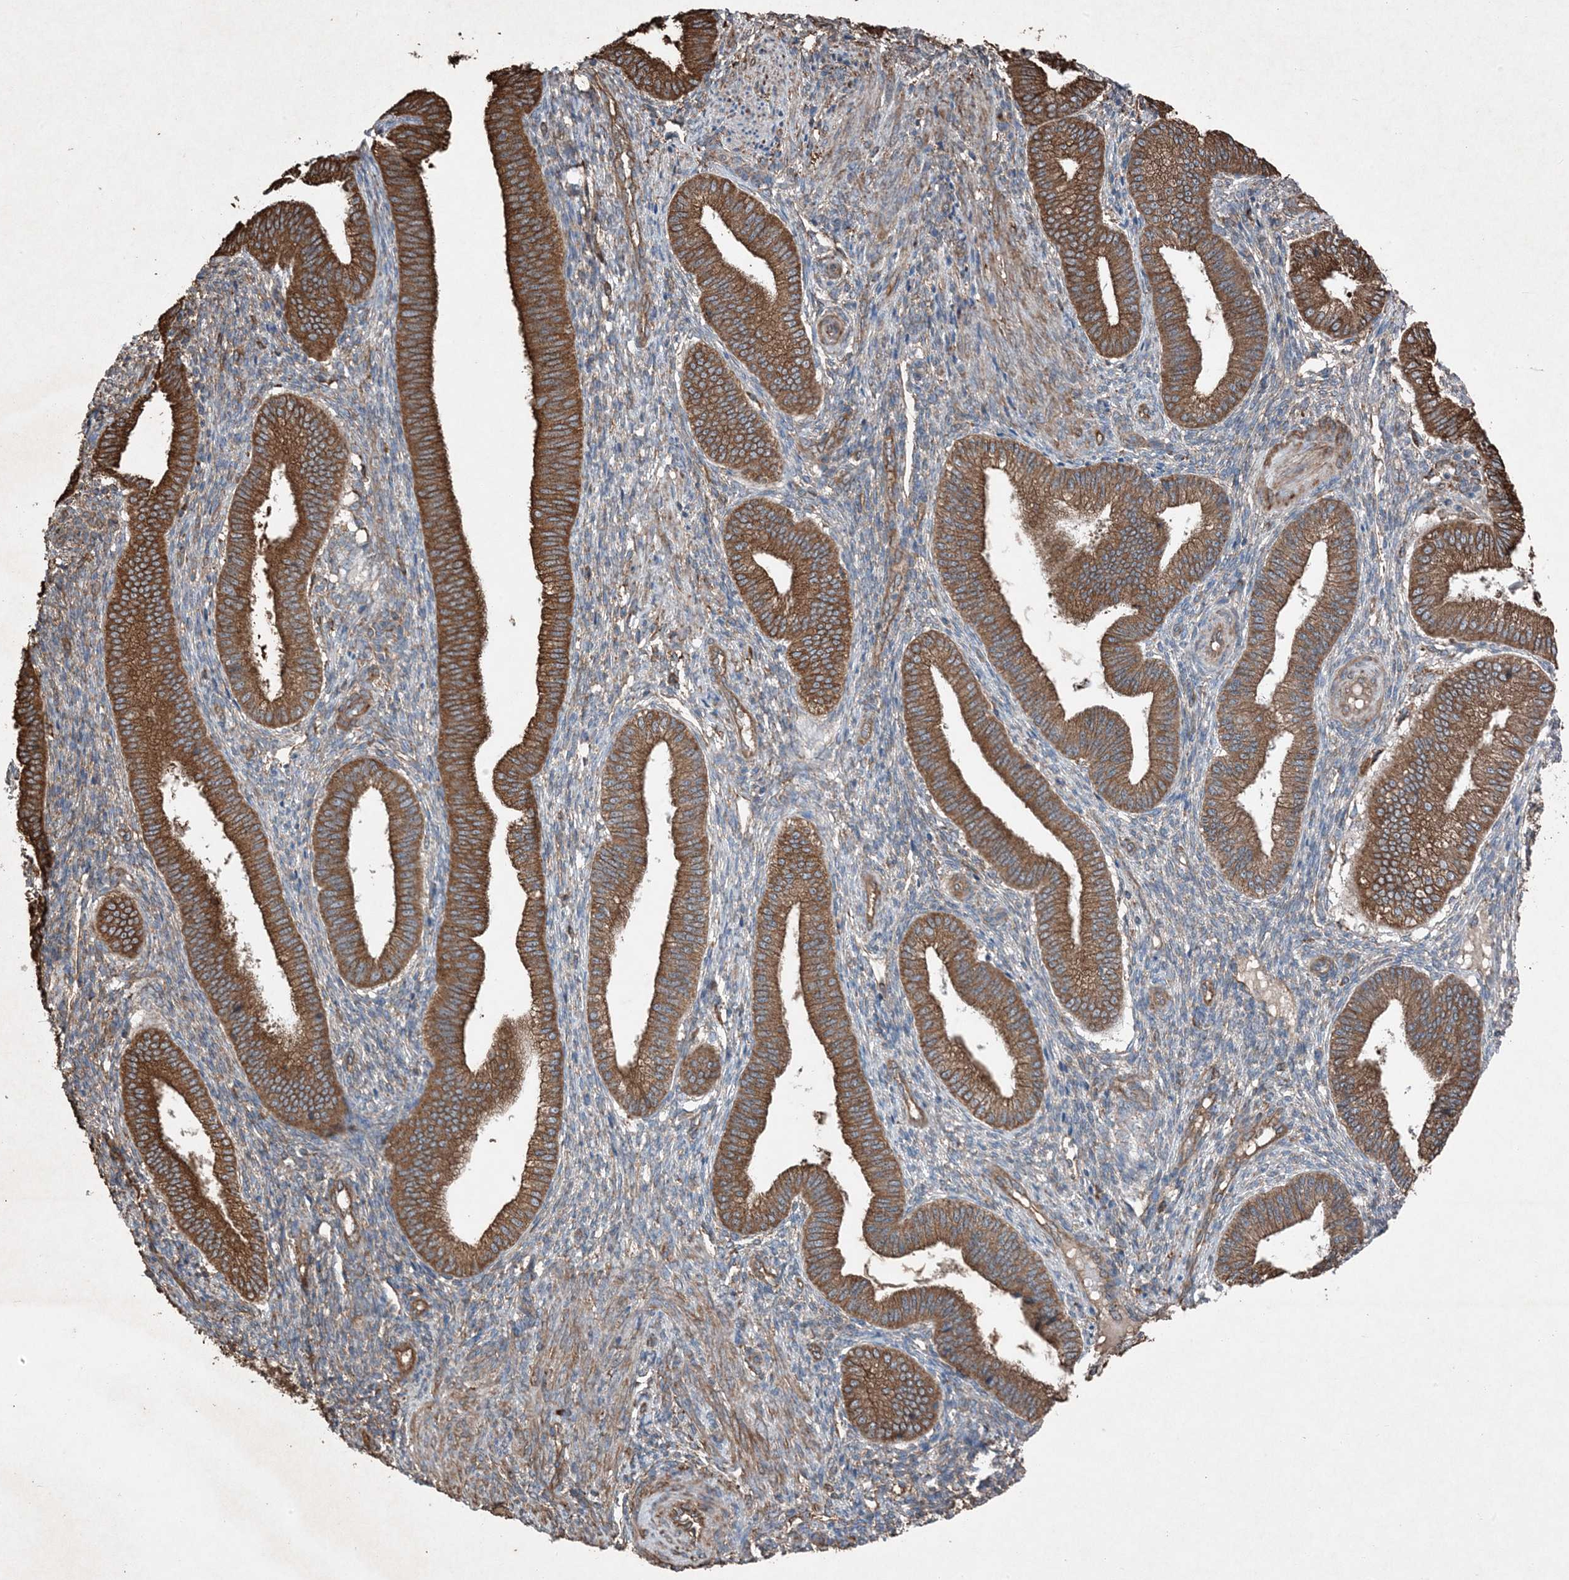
{"staining": {"intensity": "strong", "quantity": ">75%", "location": "cytoplasmic/membranous"}, "tissue": "endometrium", "cell_type": "Cells in endometrial stroma", "image_type": "normal", "snomed": [{"axis": "morphology", "description": "Normal tissue, NOS"}, {"axis": "topography", "description": "Endometrium"}], "caption": "Benign endometrium shows strong cytoplasmic/membranous expression in approximately >75% of cells in endometrial stroma.", "gene": "PDIA6", "patient": {"sex": "female", "age": 39}}